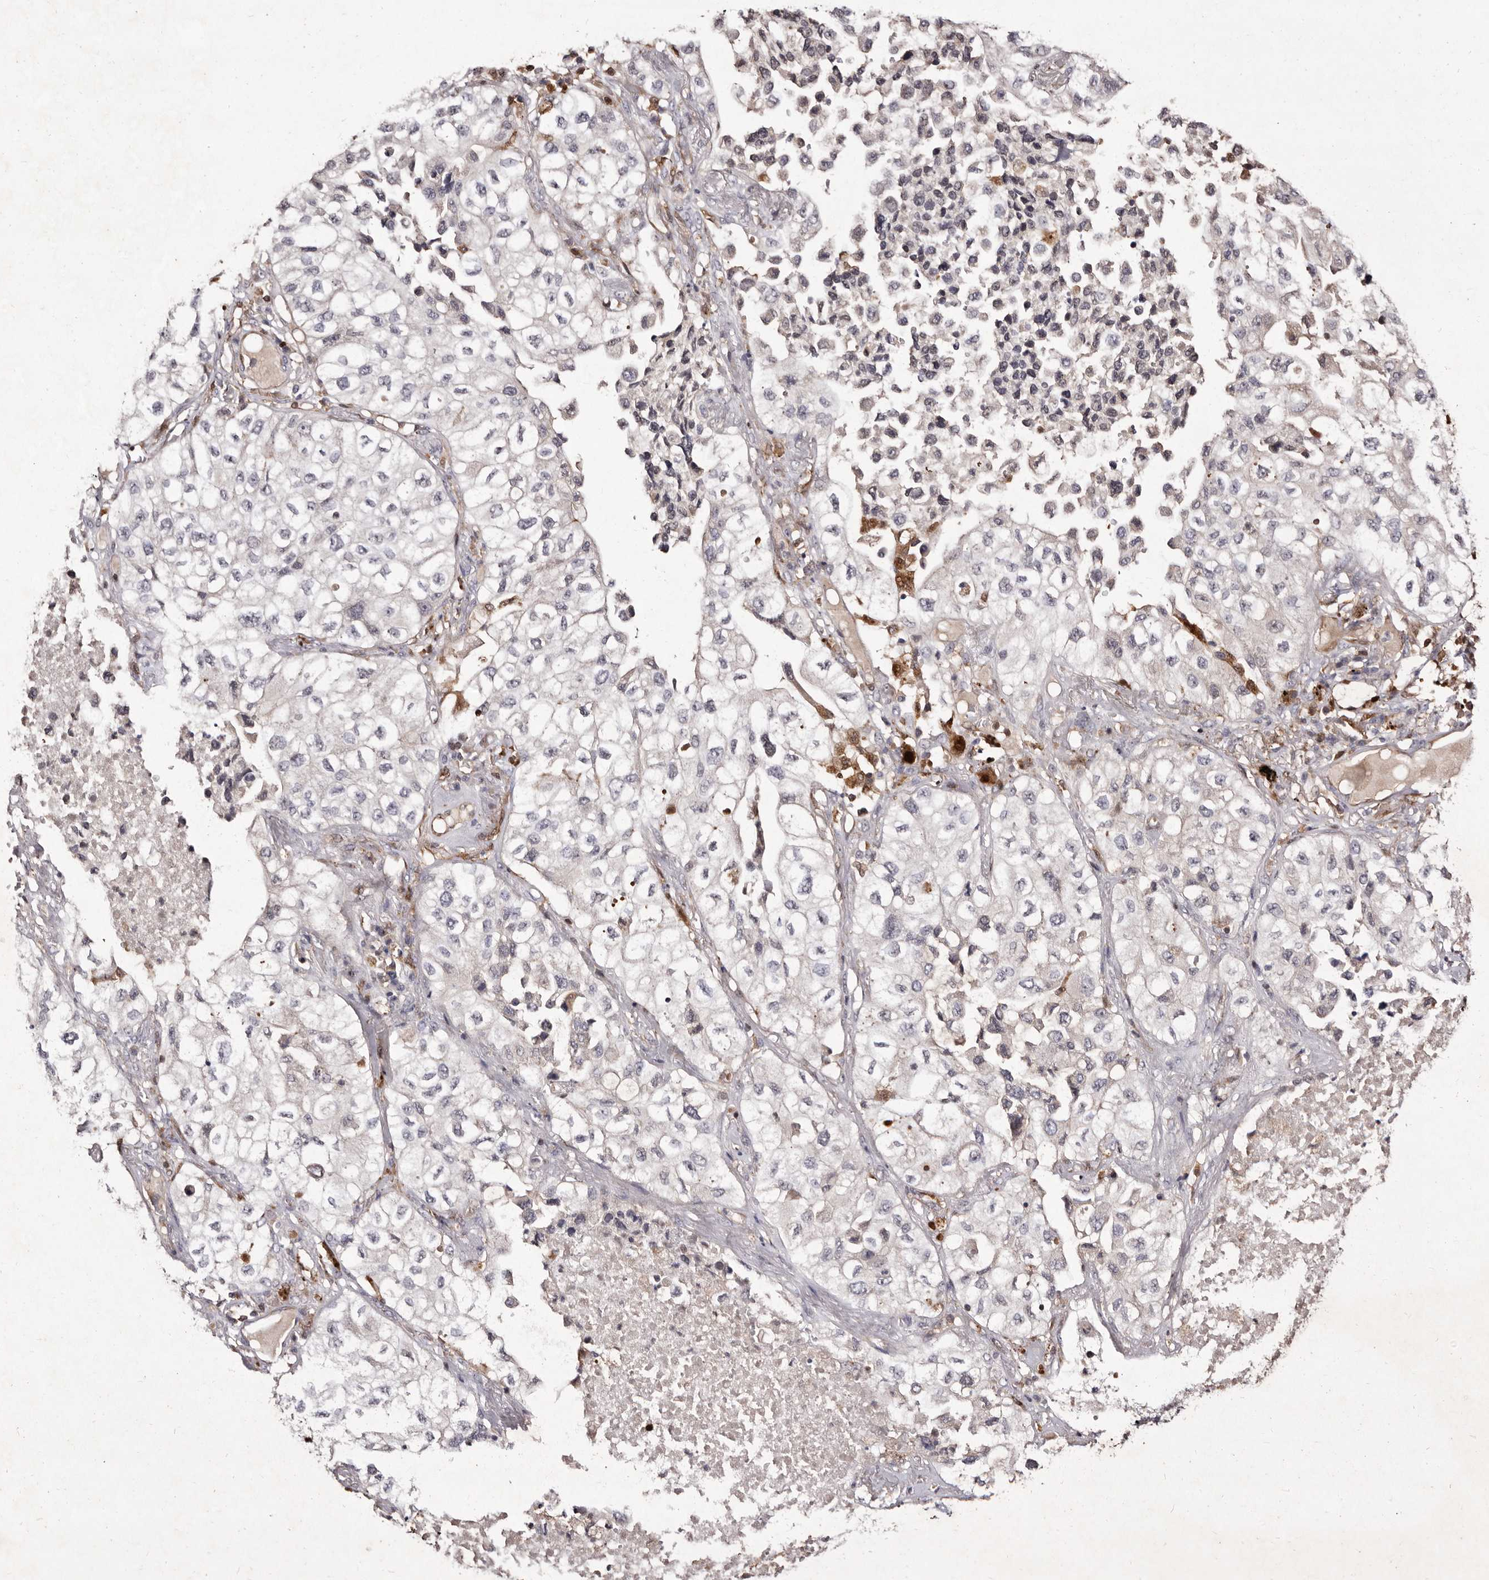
{"staining": {"intensity": "negative", "quantity": "none", "location": "none"}, "tissue": "lung cancer", "cell_type": "Tumor cells", "image_type": "cancer", "snomed": [{"axis": "morphology", "description": "Adenocarcinoma, NOS"}, {"axis": "topography", "description": "Lung"}], "caption": "High magnification brightfield microscopy of lung adenocarcinoma stained with DAB (3,3'-diaminobenzidine) (brown) and counterstained with hematoxylin (blue): tumor cells show no significant staining.", "gene": "GIMAP4", "patient": {"sex": "male", "age": 63}}